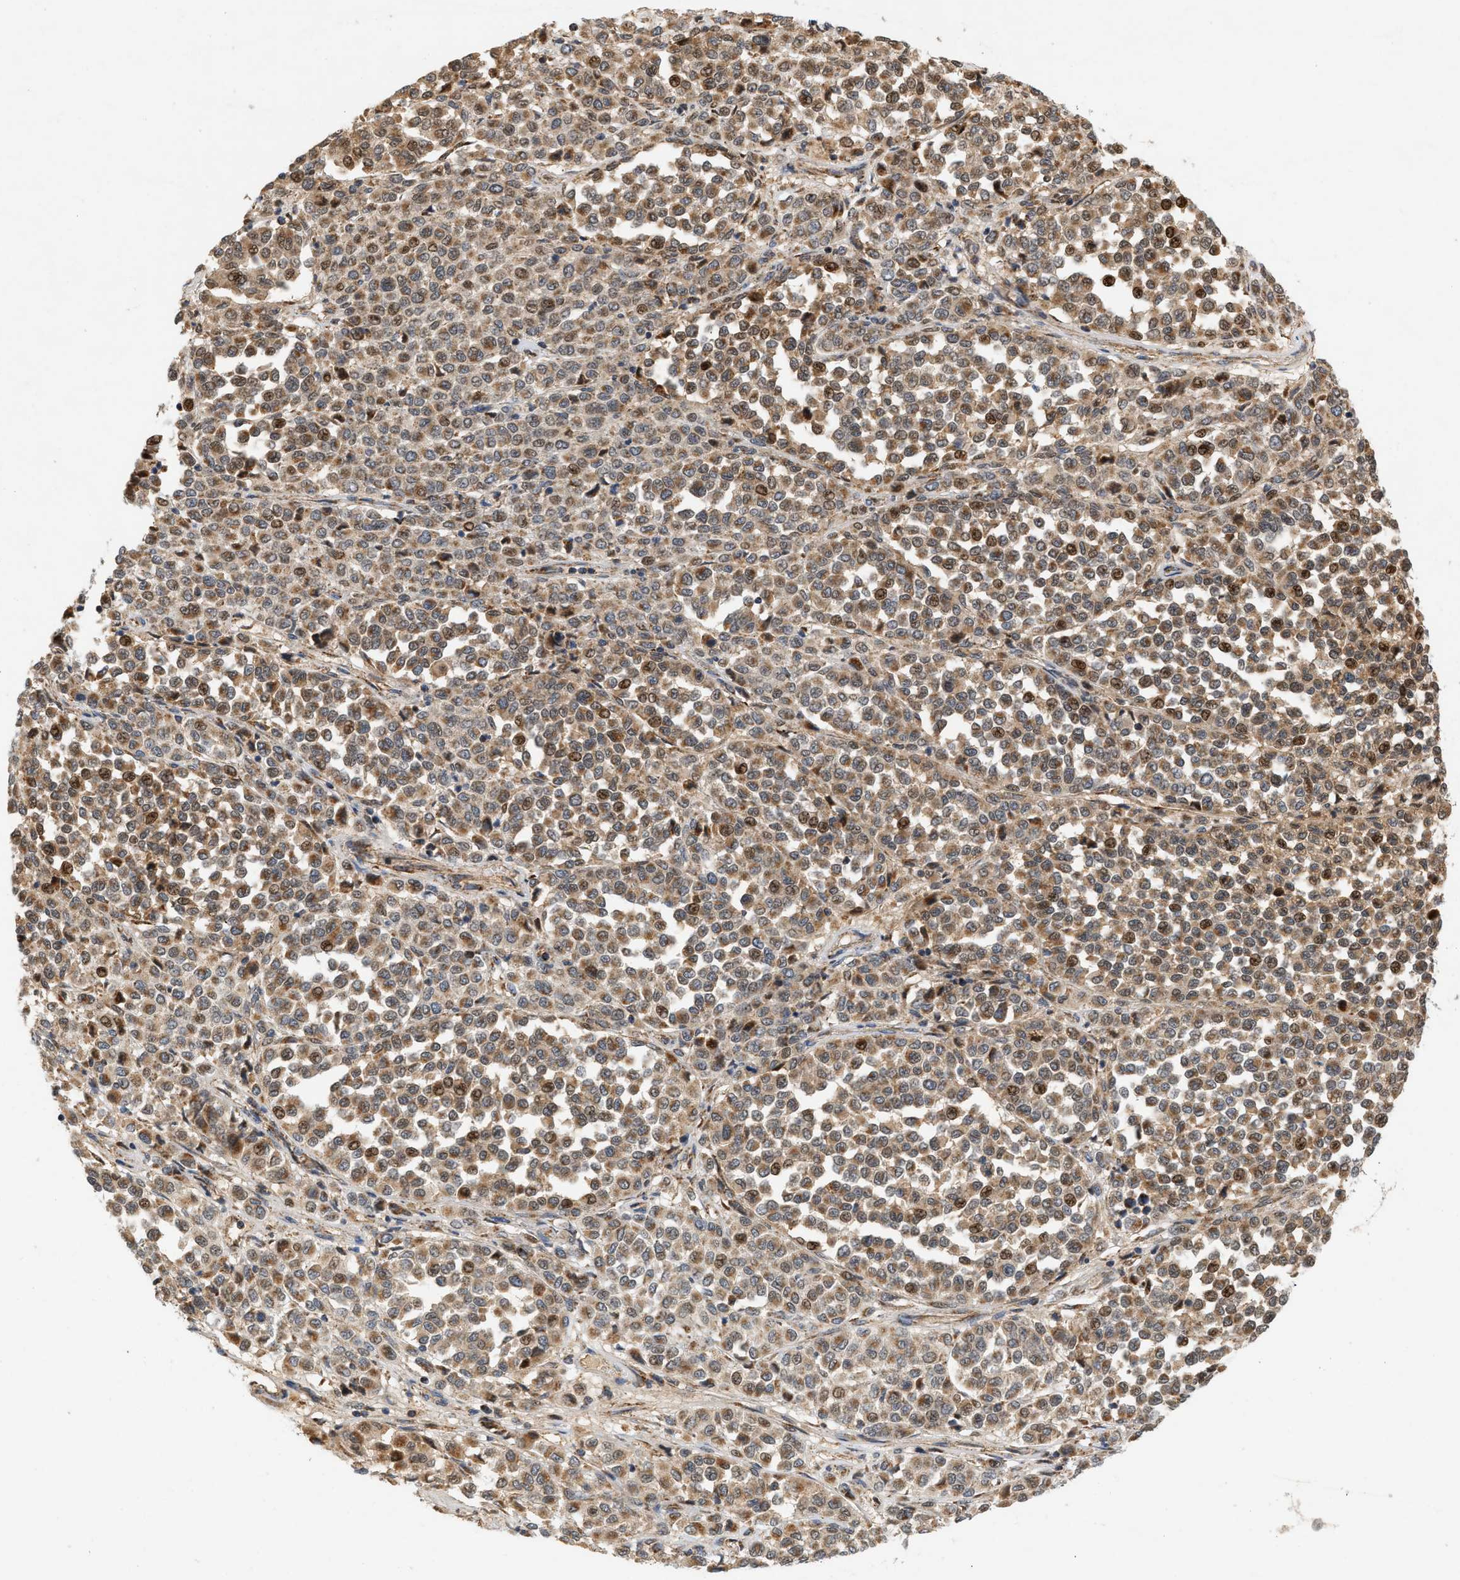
{"staining": {"intensity": "moderate", "quantity": ">75%", "location": "cytoplasmic/membranous"}, "tissue": "melanoma", "cell_type": "Tumor cells", "image_type": "cancer", "snomed": [{"axis": "morphology", "description": "Malignant melanoma, Metastatic site"}, {"axis": "topography", "description": "Pancreas"}], "caption": "Protein staining shows moderate cytoplasmic/membranous expression in about >75% of tumor cells in melanoma.", "gene": "MCU", "patient": {"sex": "female", "age": 30}}